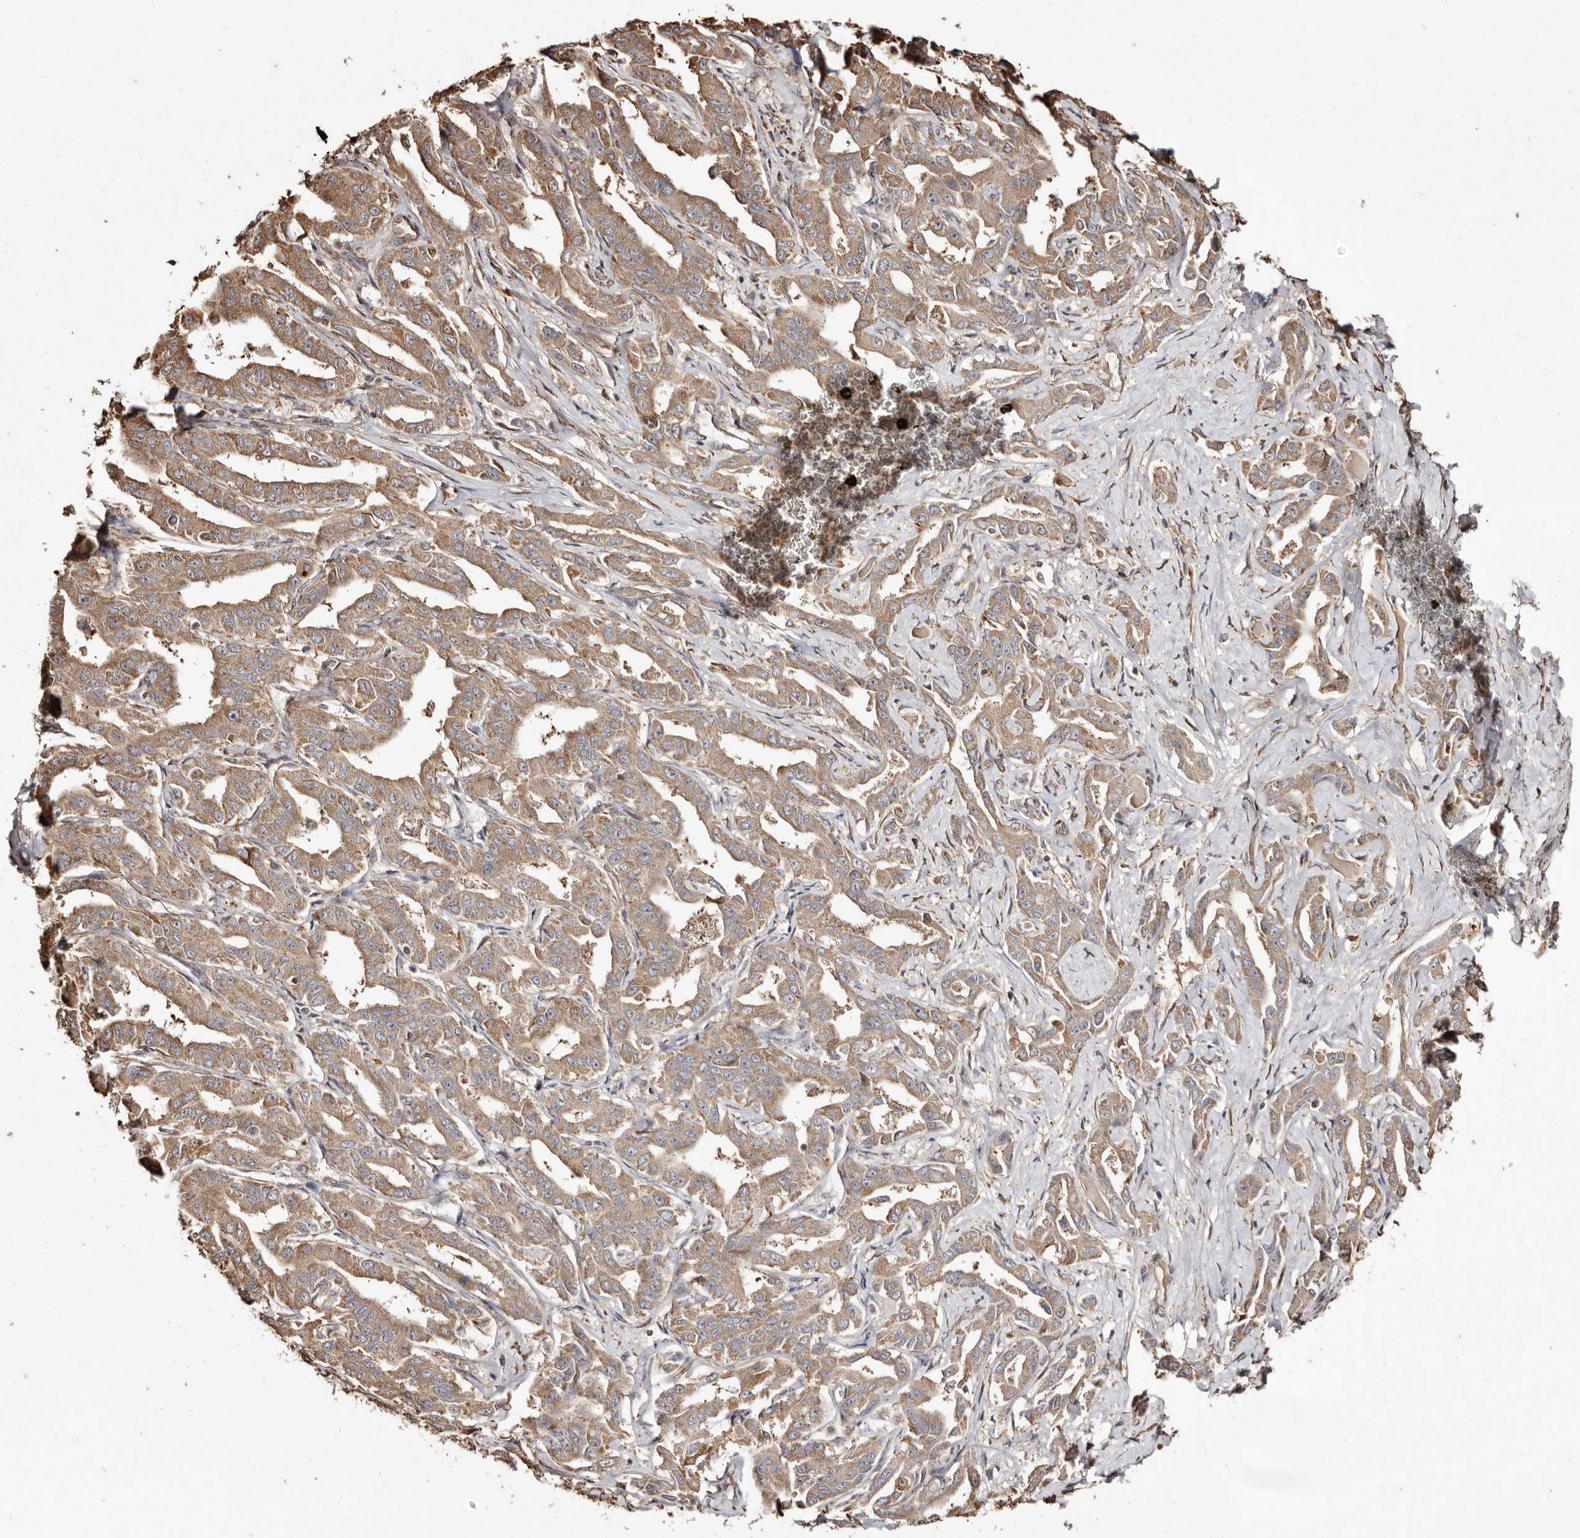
{"staining": {"intensity": "moderate", "quantity": ">75%", "location": "cytoplasmic/membranous"}, "tissue": "liver cancer", "cell_type": "Tumor cells", "image_type": "cancer", "snomed": [{"axis": "morphology", "description": "Cholangiocarcinoma"}, {"axis": "topography", "description": "Liver"}], "caption": "Immunohistochemical staining of liver cancer demonstrates medium levels of moderate cytoplasmic/membranous protein positivity in about >75% of tumor cells.", "gene": "MACC1", "patient": {"sex": "male", "age": 59}}